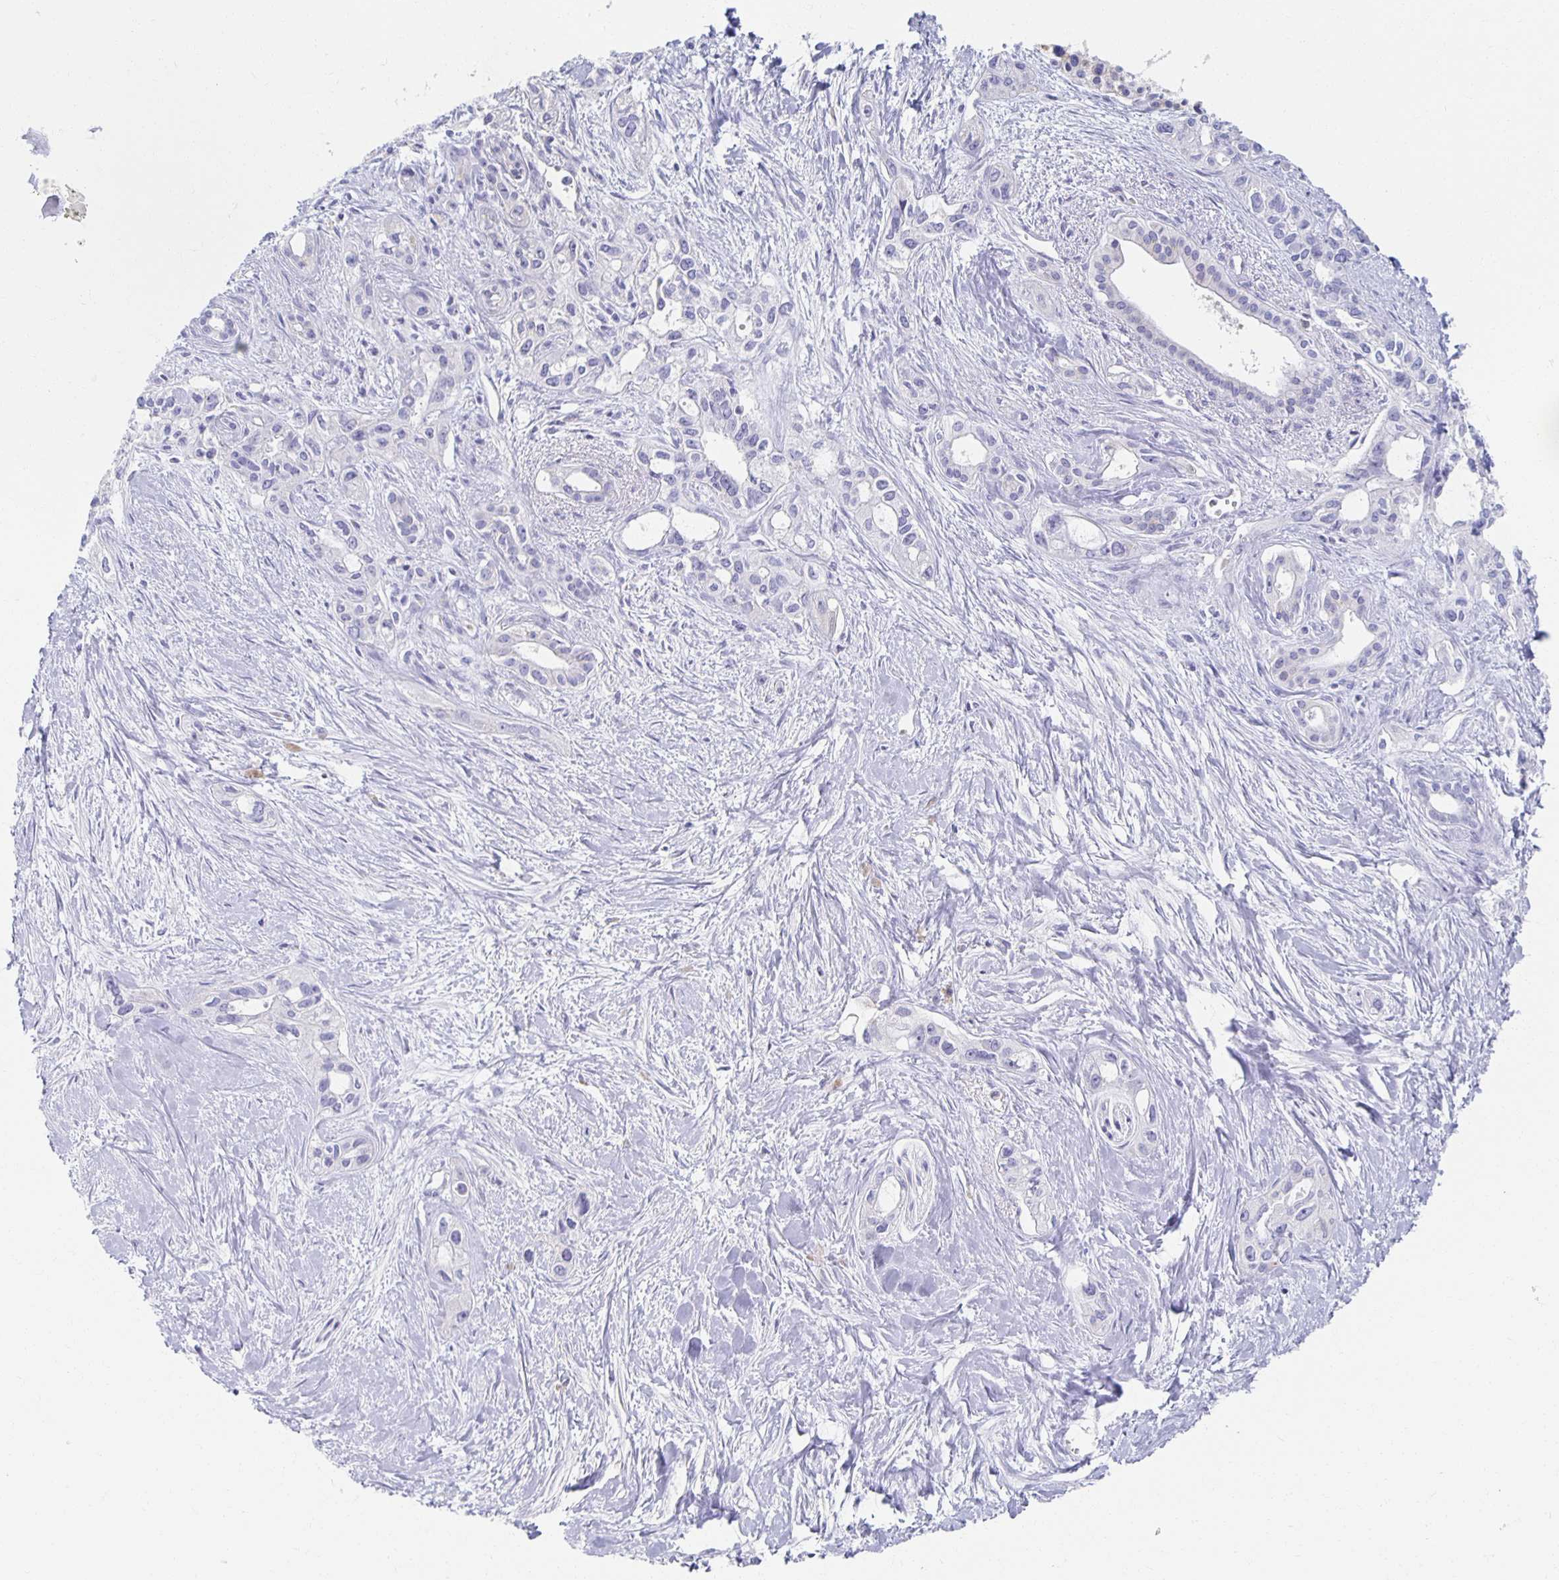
{"staining": {"intensity": "negative", "quantity": "none", "location": "none"}, "tissue": "pancreatic cancer", "cell_type": "Tumor cells", "image_type": "cancer", "snomed": [{"axis": "morphology", "description": "Adenocarcinoma, NOS"}, {"axis": "topography", "description": "Pancreas"}], "caption": "Protein analysis of pancreatic adenocarcinoma shows no significant staining in tumor cells.", "gene": "TEX44", "patient": {"sex": "female", "age": 50}}